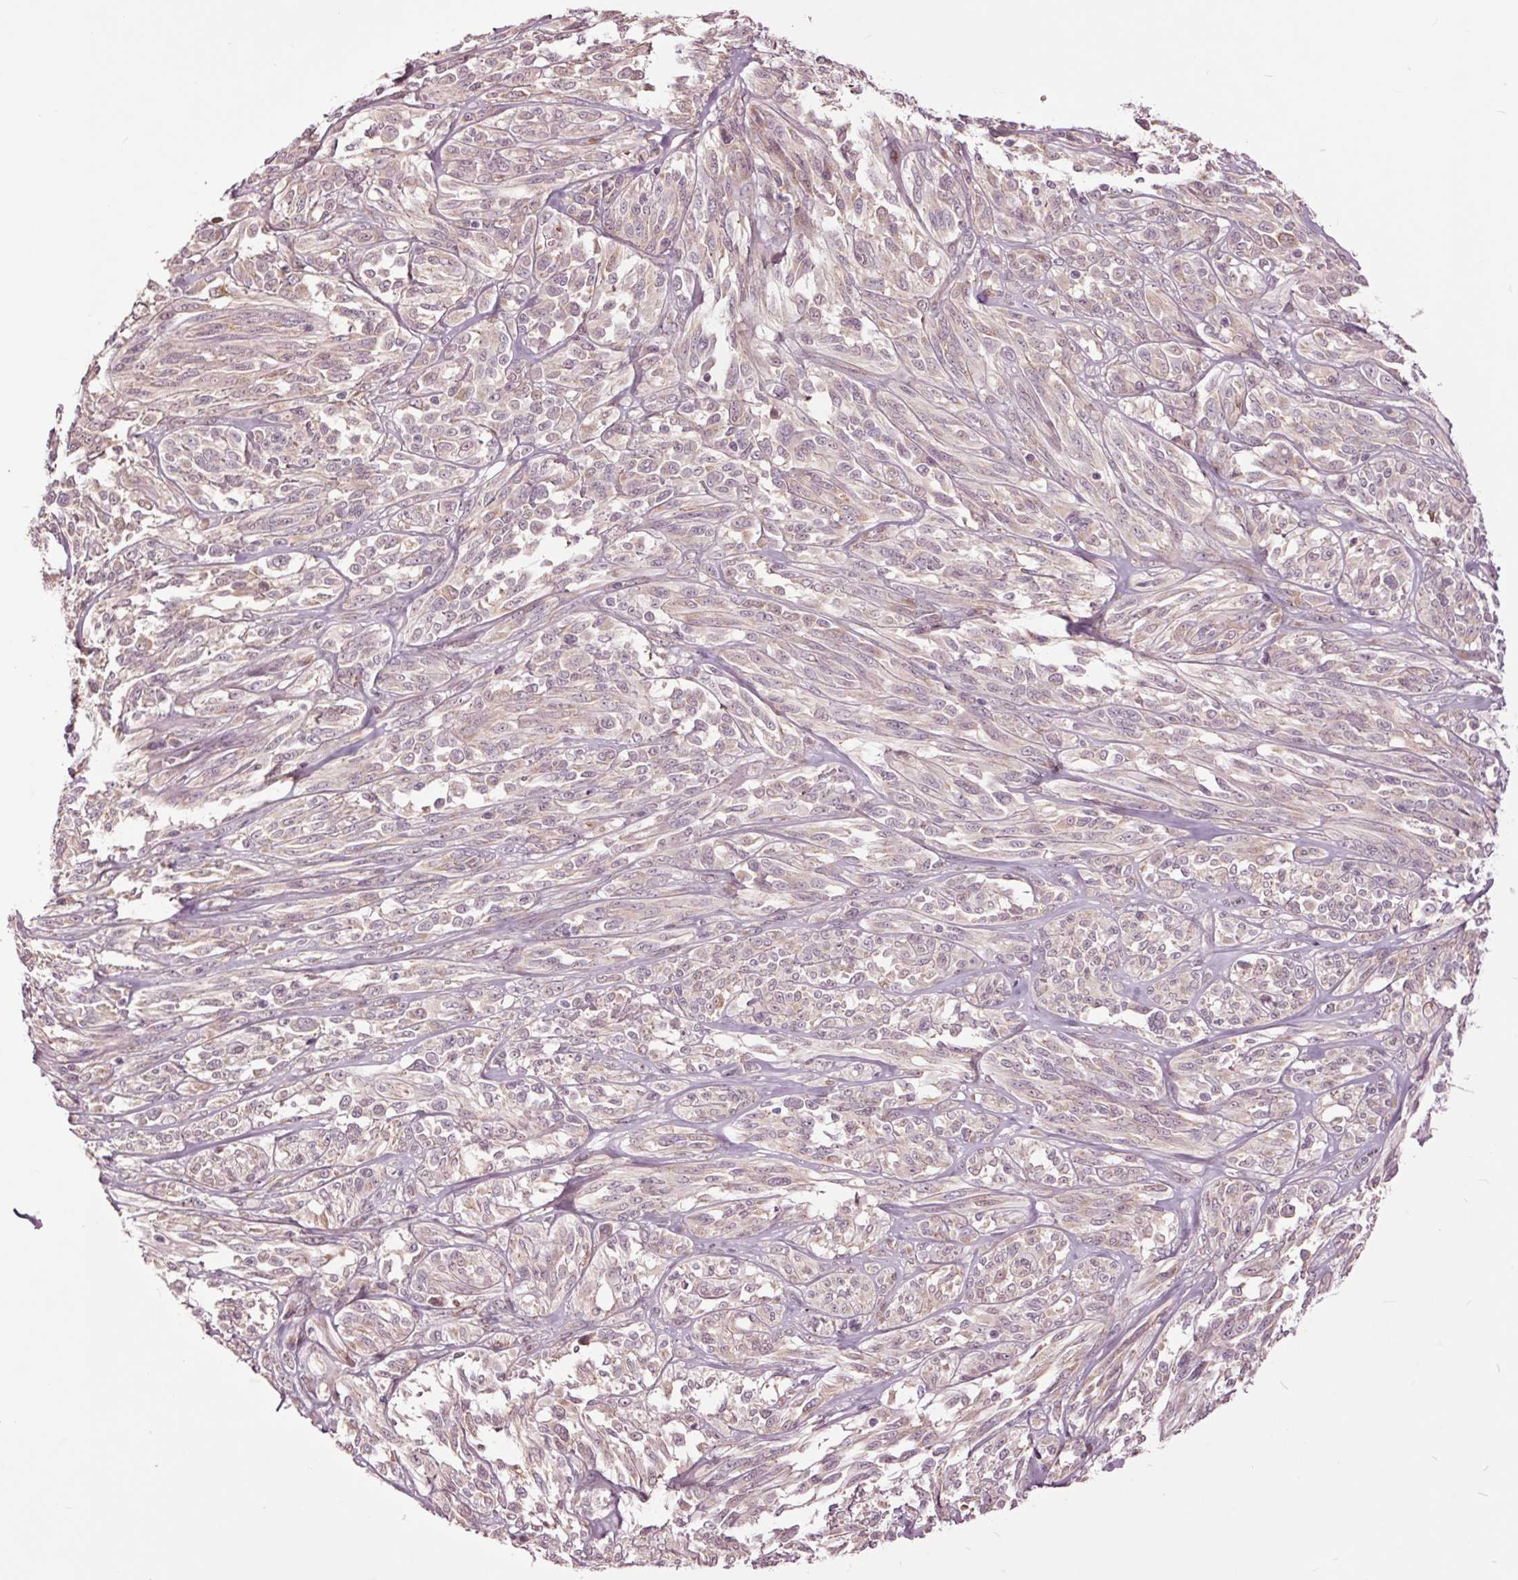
{"staining": {"intensity": "negative", "quantity": "none", "location": "none"}, "tissue": "melanoma", "cell_type": "Tumor cells", "image_type": "cancer", "snomed": [{"axis": "morphology", "description": "Malignant melanoma, NOS"}, {"axis": "topography", "description": "Skin"}], "caption": "Immunohistochemical staining of malignant melanoma demonstrates no significant positivity in tumor cells.", "gene": "HAUS5", "patient": {"sex": "female", "age": 91}}